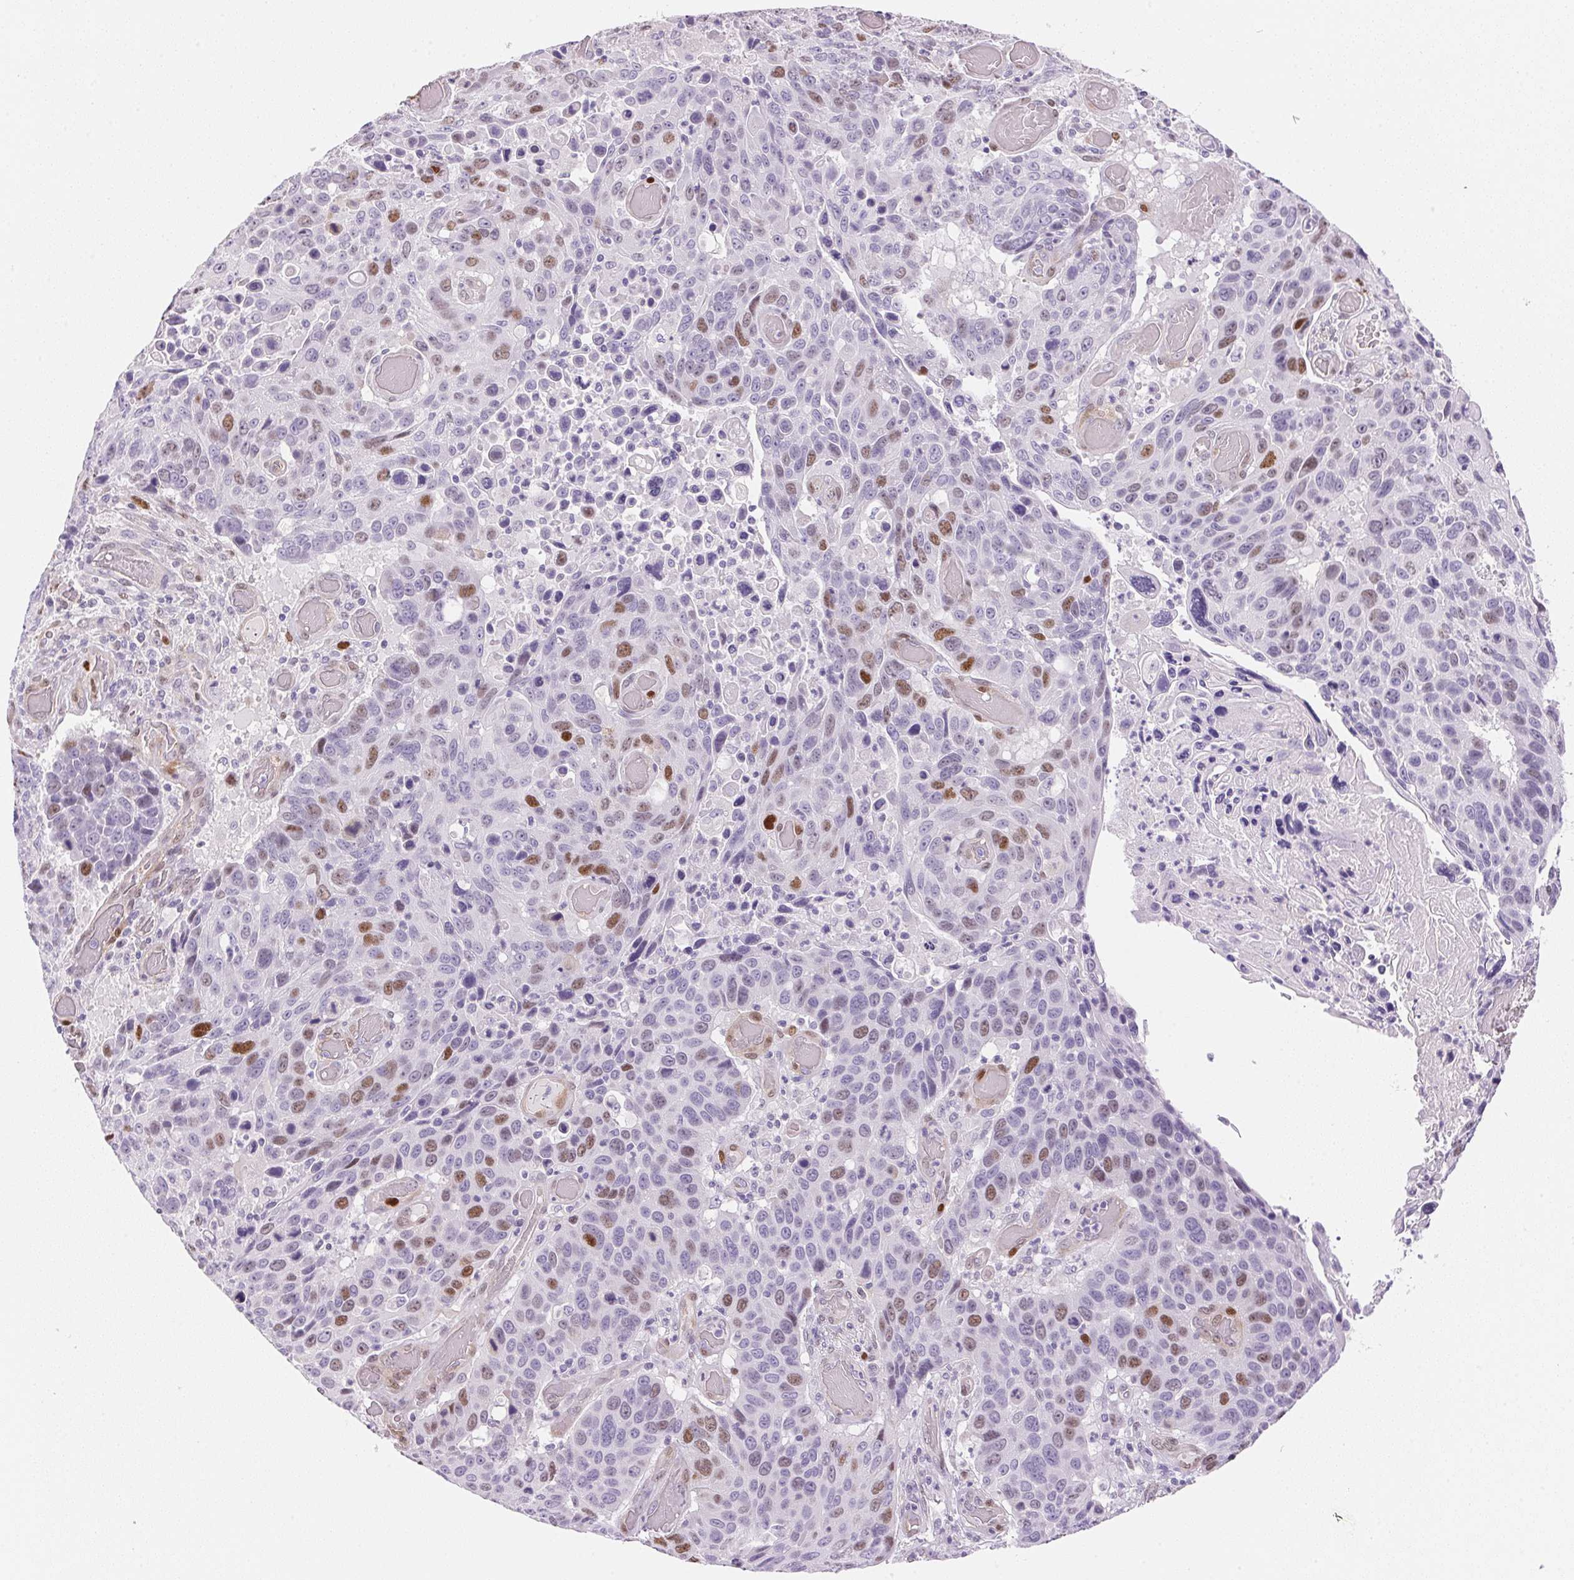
{"staining": {"intensity": "strong", "quantity": "<25%", "location": "nuclear"}, "tissue": "lung cancer", "cell_type": "Tumor cells", "image_type": "cancer", "snomed": [{"axis": "morphology", "description": "Squamous cell carcinoma, NOS"}, {"axis": "topography", "description": "Lung"}], "caption": "Lung cancer stained with DAB immunohistochemistry (IHC) reveals medium levels of strong nuclear staining in about <25% of tumor cells.", "gene": "SMTN", "patient": {"sex": "male", "age": 68}}